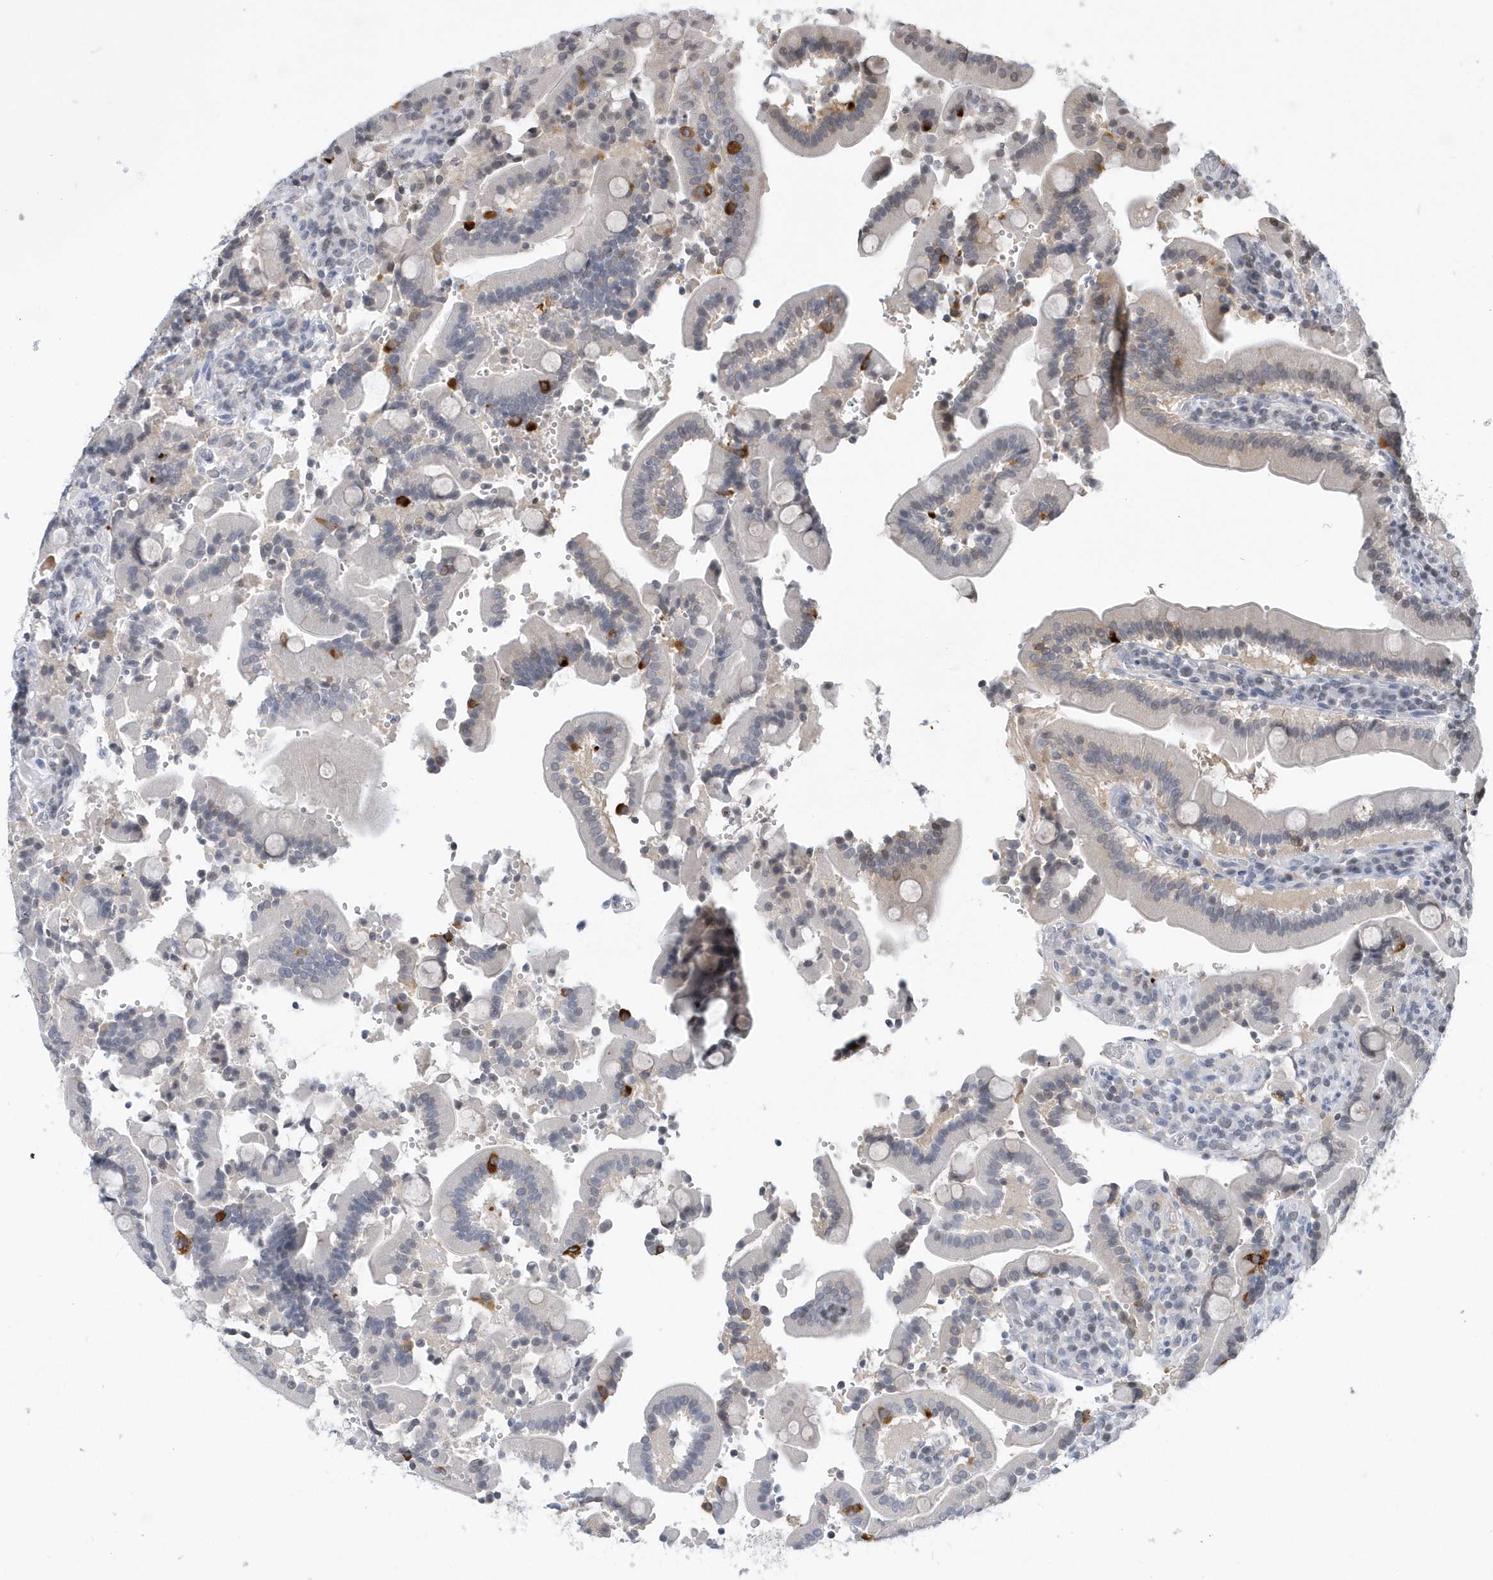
{"staining": {"intensity": "strong", "quantity": "<25%", "location": "cytoplasmic/membranous"}, "tissue": "duodenum", "cell_type": "Glandular cells", "image_type": "normal", "snomed": [{"axis": "morphology", "description": "Normal tissue, NOS"}, {"axis": "topography", "description": "Duodenum"}], "caption": "About <25% of glandular cells in benign human duodenum reveal strong cytoplasmic/membranous protein positivity as visualized by brown immunohistochemical staining.", "gene": "VWA5B2", "patient": {"sex": "female", "age": 62}}